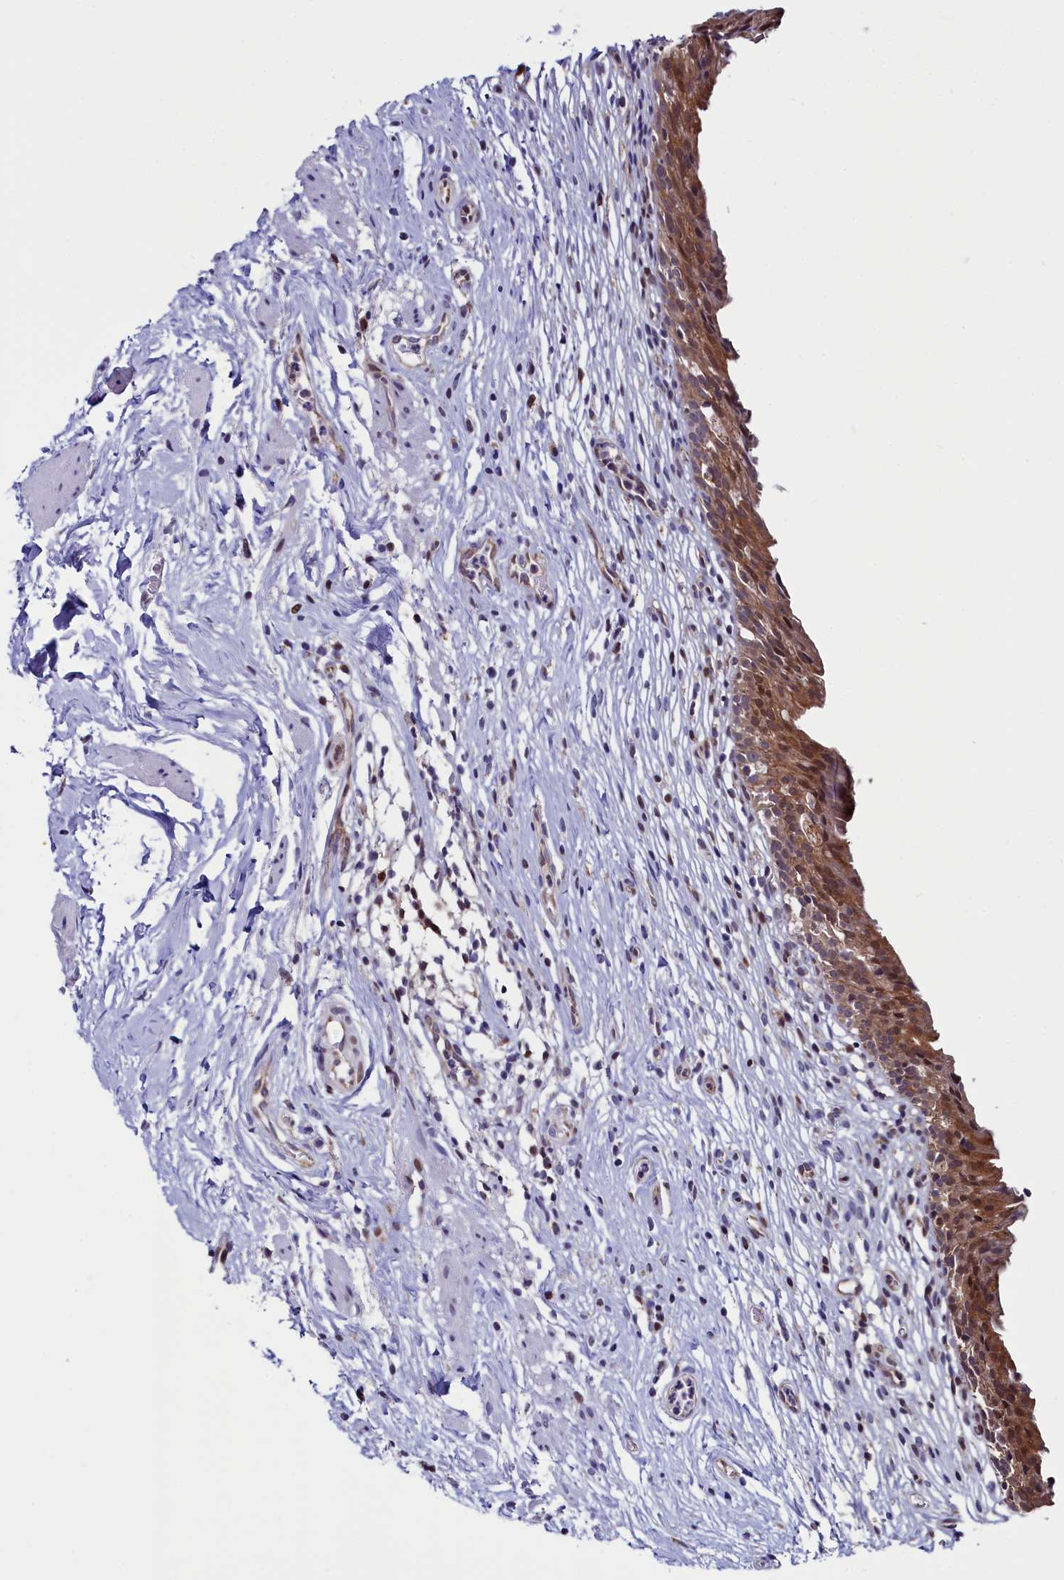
{"staining": {"intensity": "moderate", "quantity": ">75%", "location": "cytoplasmic/membranous,nuclear"}, "tissue": "urinary bladder", "cell_type": "Urothelial cells", "image_type": "normal", "snomed": [{"axis": "morphology", "description": "Normal tissue, NOS"}, {"axis": "morphology", "description": "Inflammation, NOS"}, {"axis": "topography", "description": "Urinary bladder"}], "caption": "About >75% of urothelial cells in normal human urinary bladder reveal moderate cytoplasmic/membranous,nuclear protein positivity as visualized by brown immunohistochemical staining.", "gene": "CIAPIN1", "patient": {"sex": "male", "age": 63}}